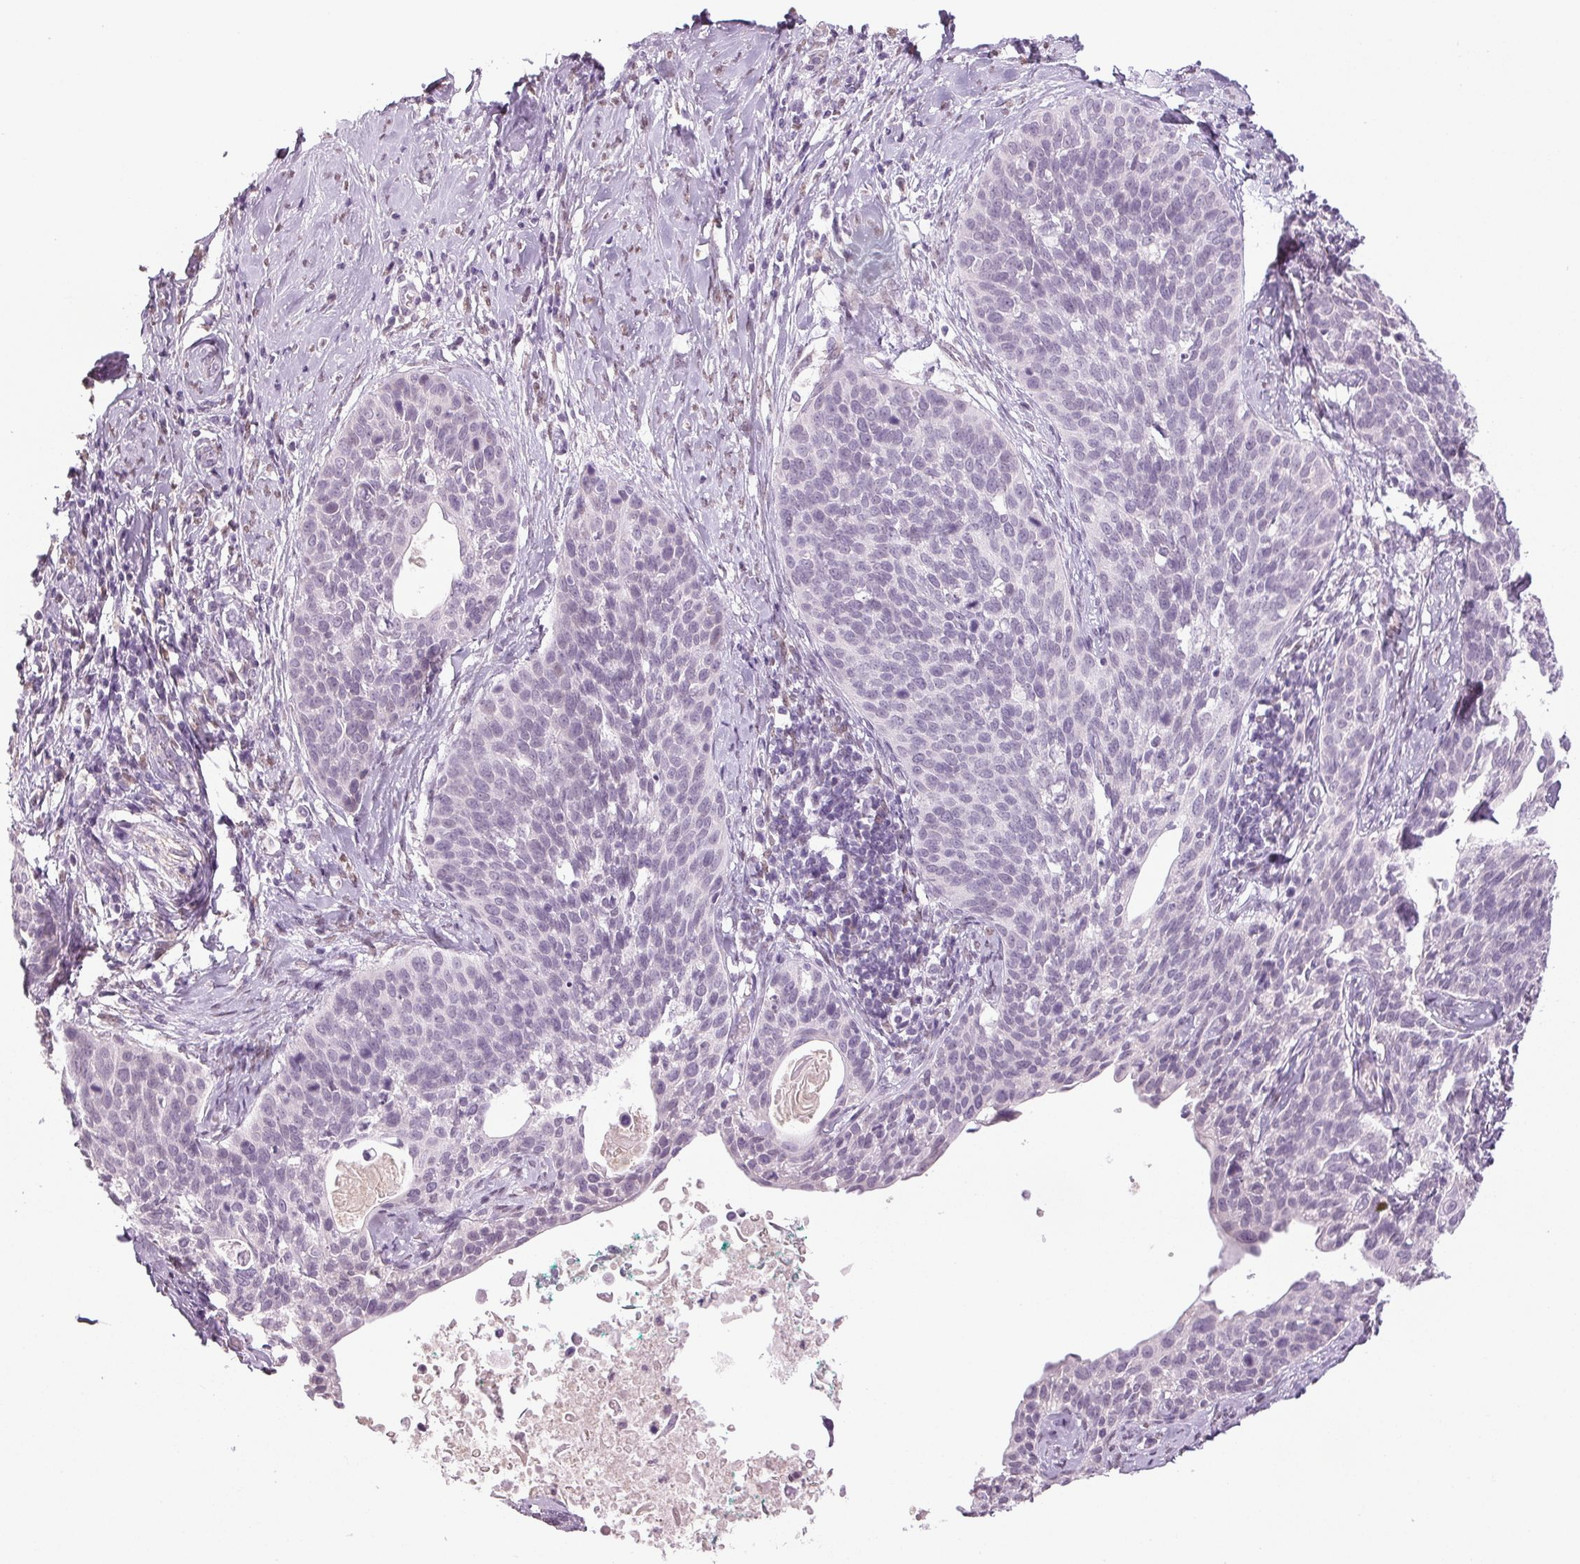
{"staining": {"intensity": "negative", "quantity": "none", "location": "none"}, "tissue": "cervical cancer", "cell_type": "Tumor cells", "image_type": "cancer", "snomed": [{"axis": "morphology", "description": "Squamous cell carcinoma, NOS"}, {"axis": "topography", "description": "Cervix"}], "caption": "Cervical cancer stained for a protein using IHC reveals no staining tumor cells.", "gene": "DNAJC6", "patient": {"sex": "female", "age": 69}}